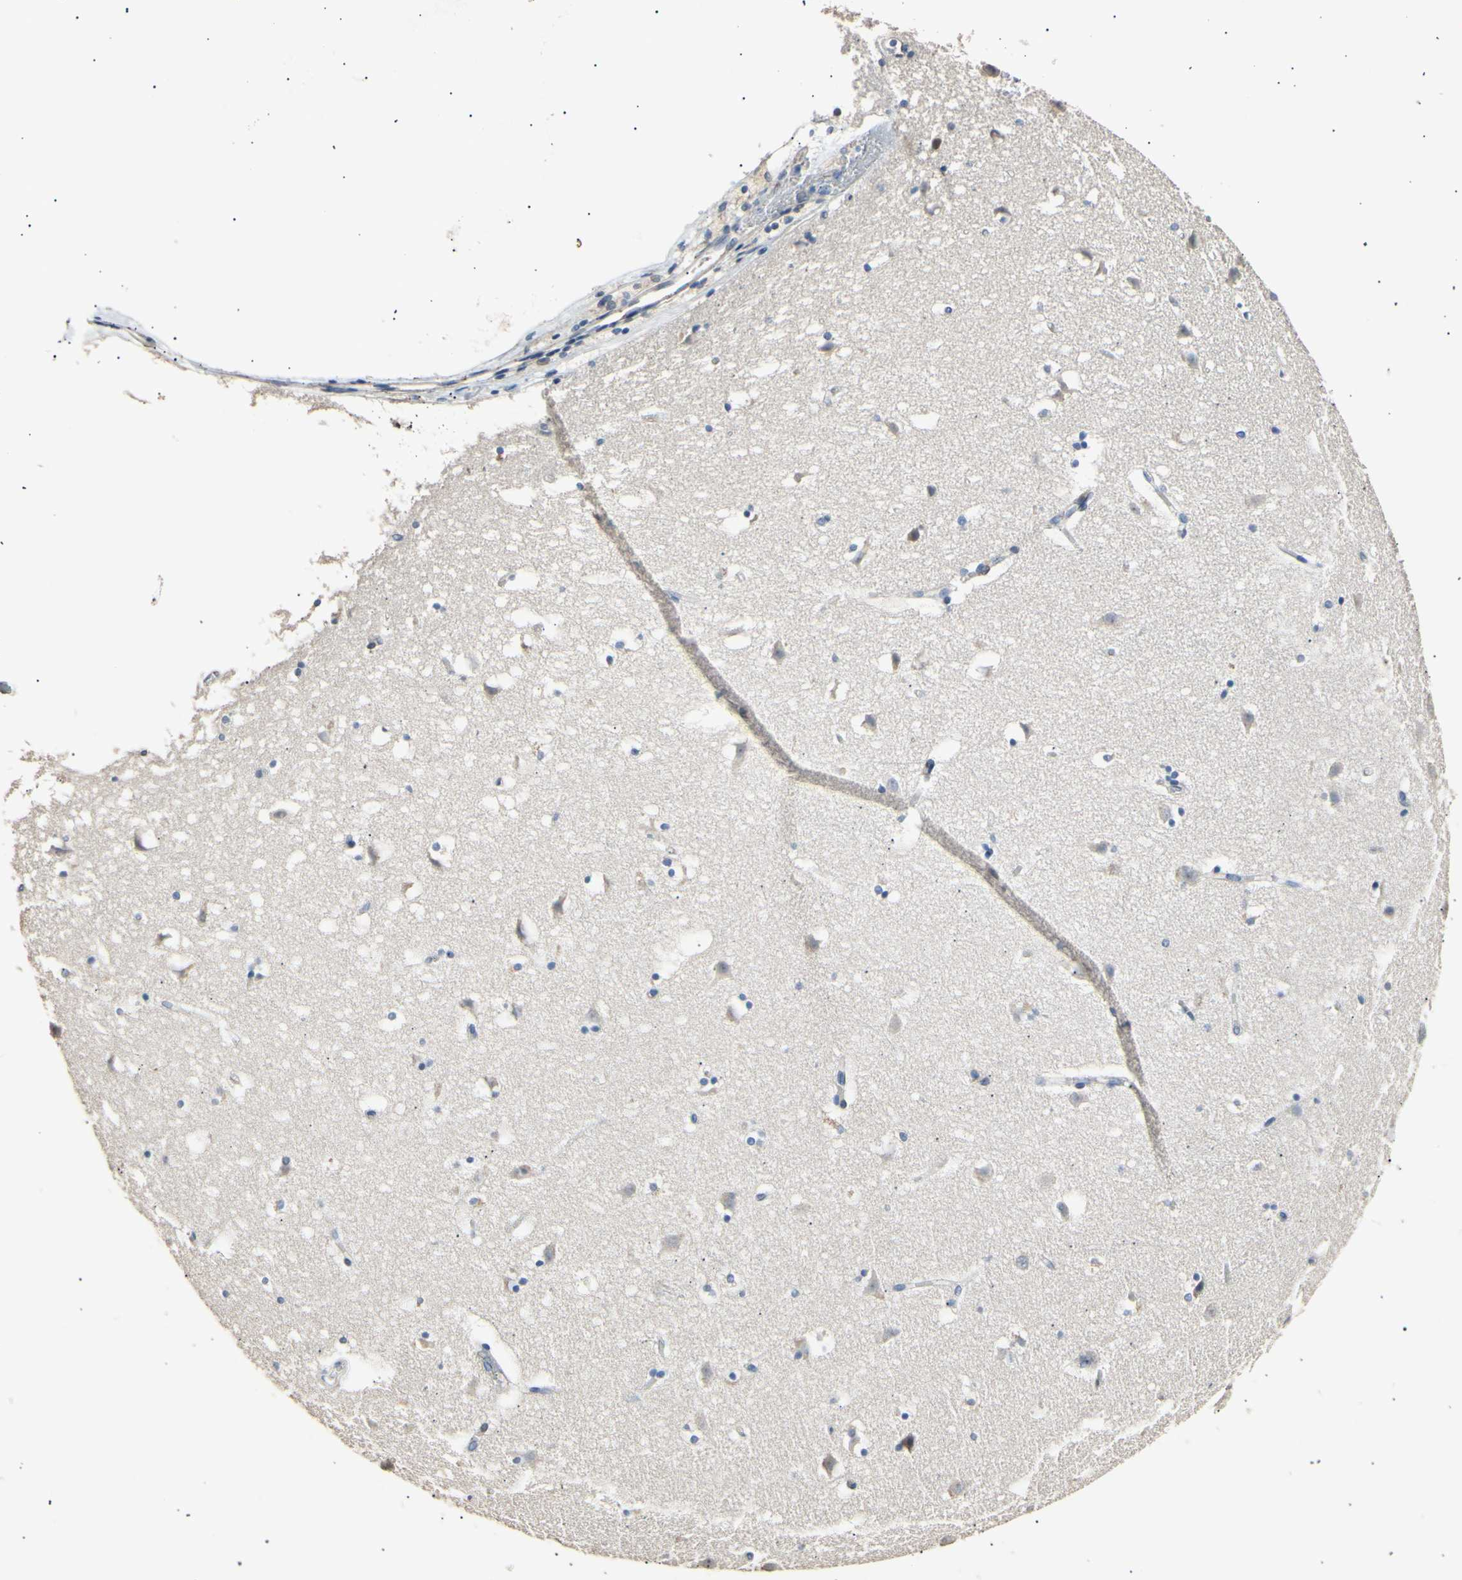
{"staining": {"intensity": "negative", "quantity": "none", "location": "none"}, "tissue": "caudate", "cell_type": "Glial cells", "image_type": "normal", "snomed": [{"axis": "morphology", "description": "Normal tissue, NOS"}, {"axis": "topography", "description": "Lateral ventricle wall"}], "caption": "Benign caudate was stained to show a protein in brown. There is no significant staining in glial cells. Nuclei are stained in blue.", "gene": "LDLR", "patient": {"sex": "male", "age": 45}}